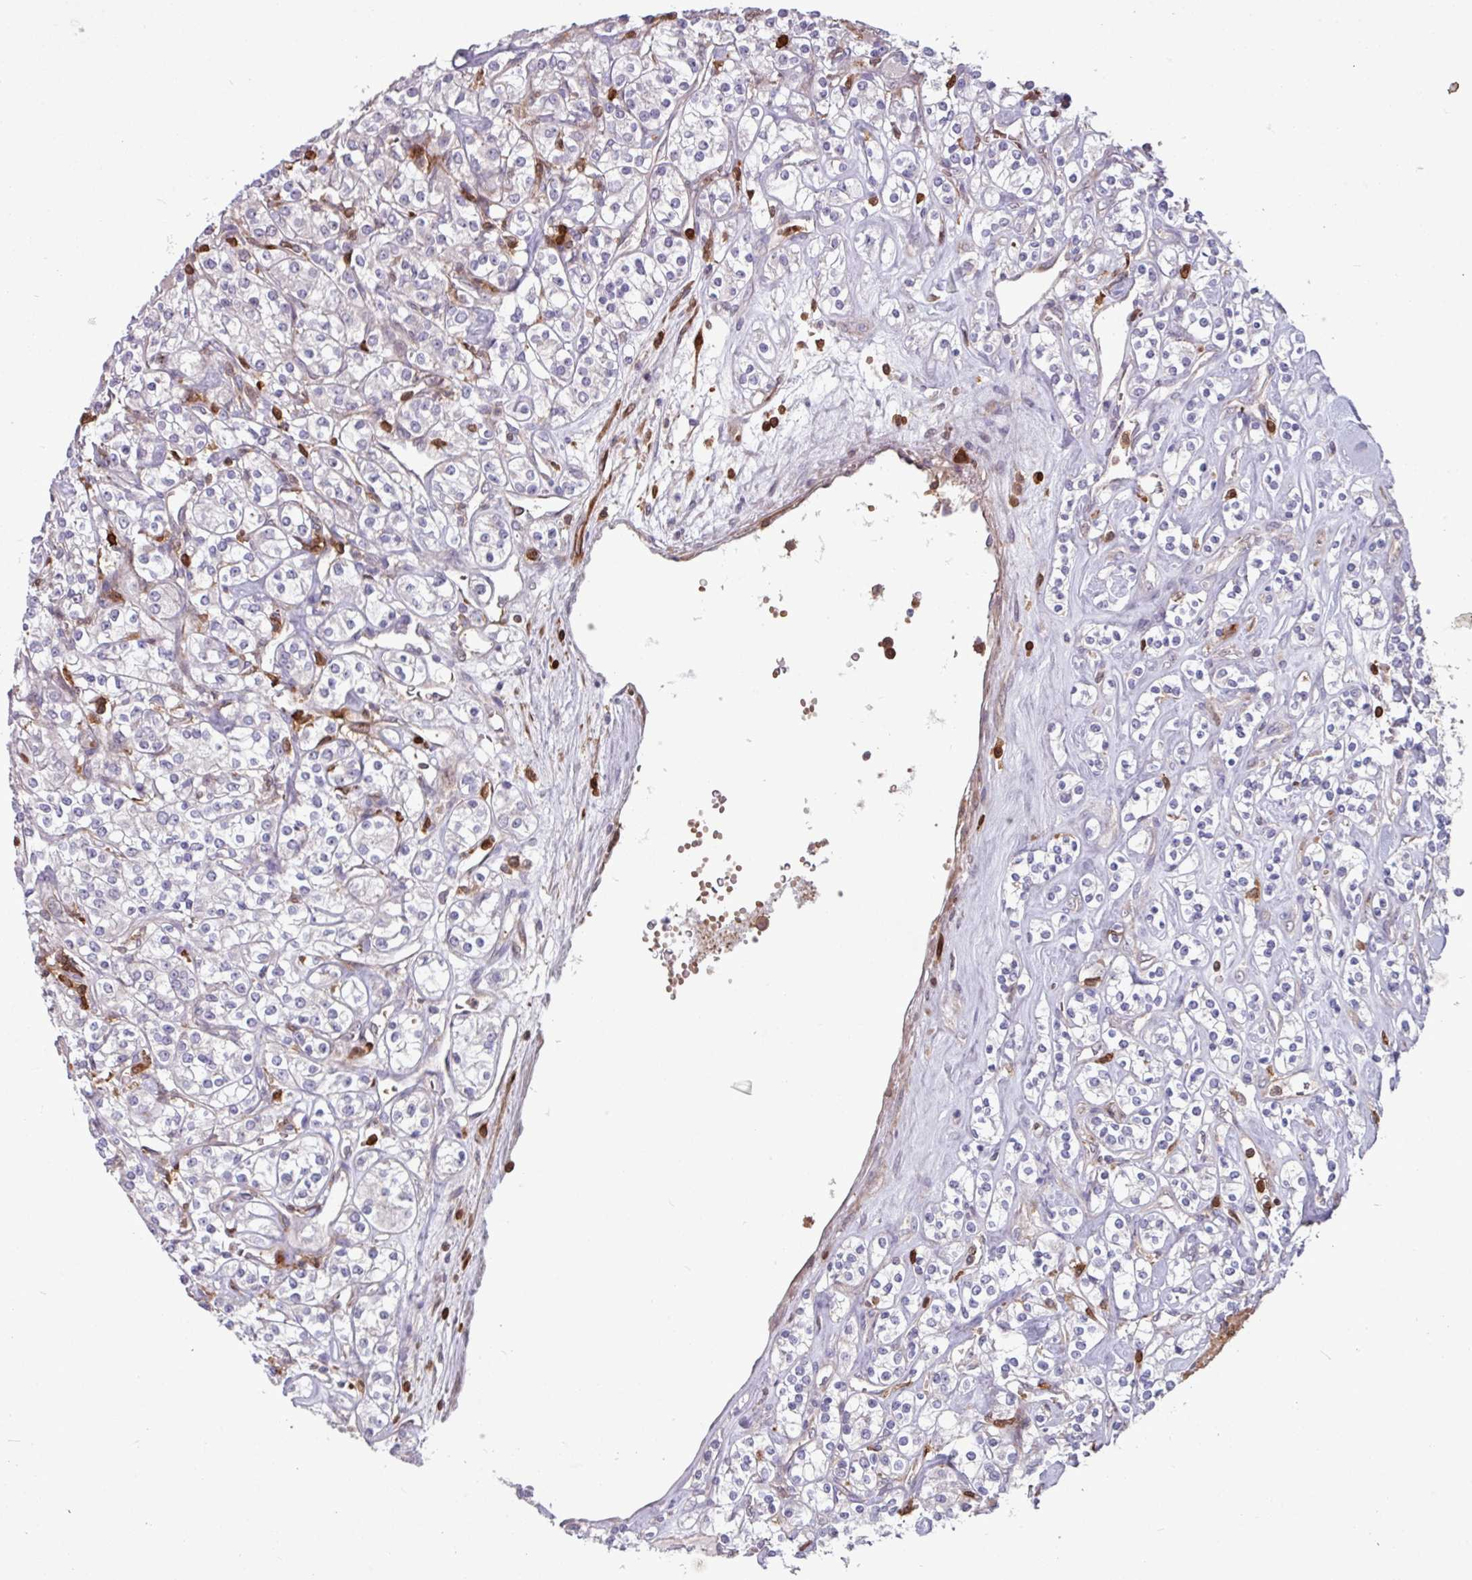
{"staining": {"intensity": "negative", "quantity": "none", "location": "none"}, "tissue": "renal cancer", "cell_type": "Tumor cells", "image_type": "cancer", "snomed": [{"axis": "morphology", "description": "Adenocarcinoma, NOS"}, {"axis": "topography", "description": "Kidney"}], "caption": "Tumor cells show no significant protein staining in renal adenocarcinoma.", "gene": "SEC61G", "patient": {"sex": "male", "age": 77}}